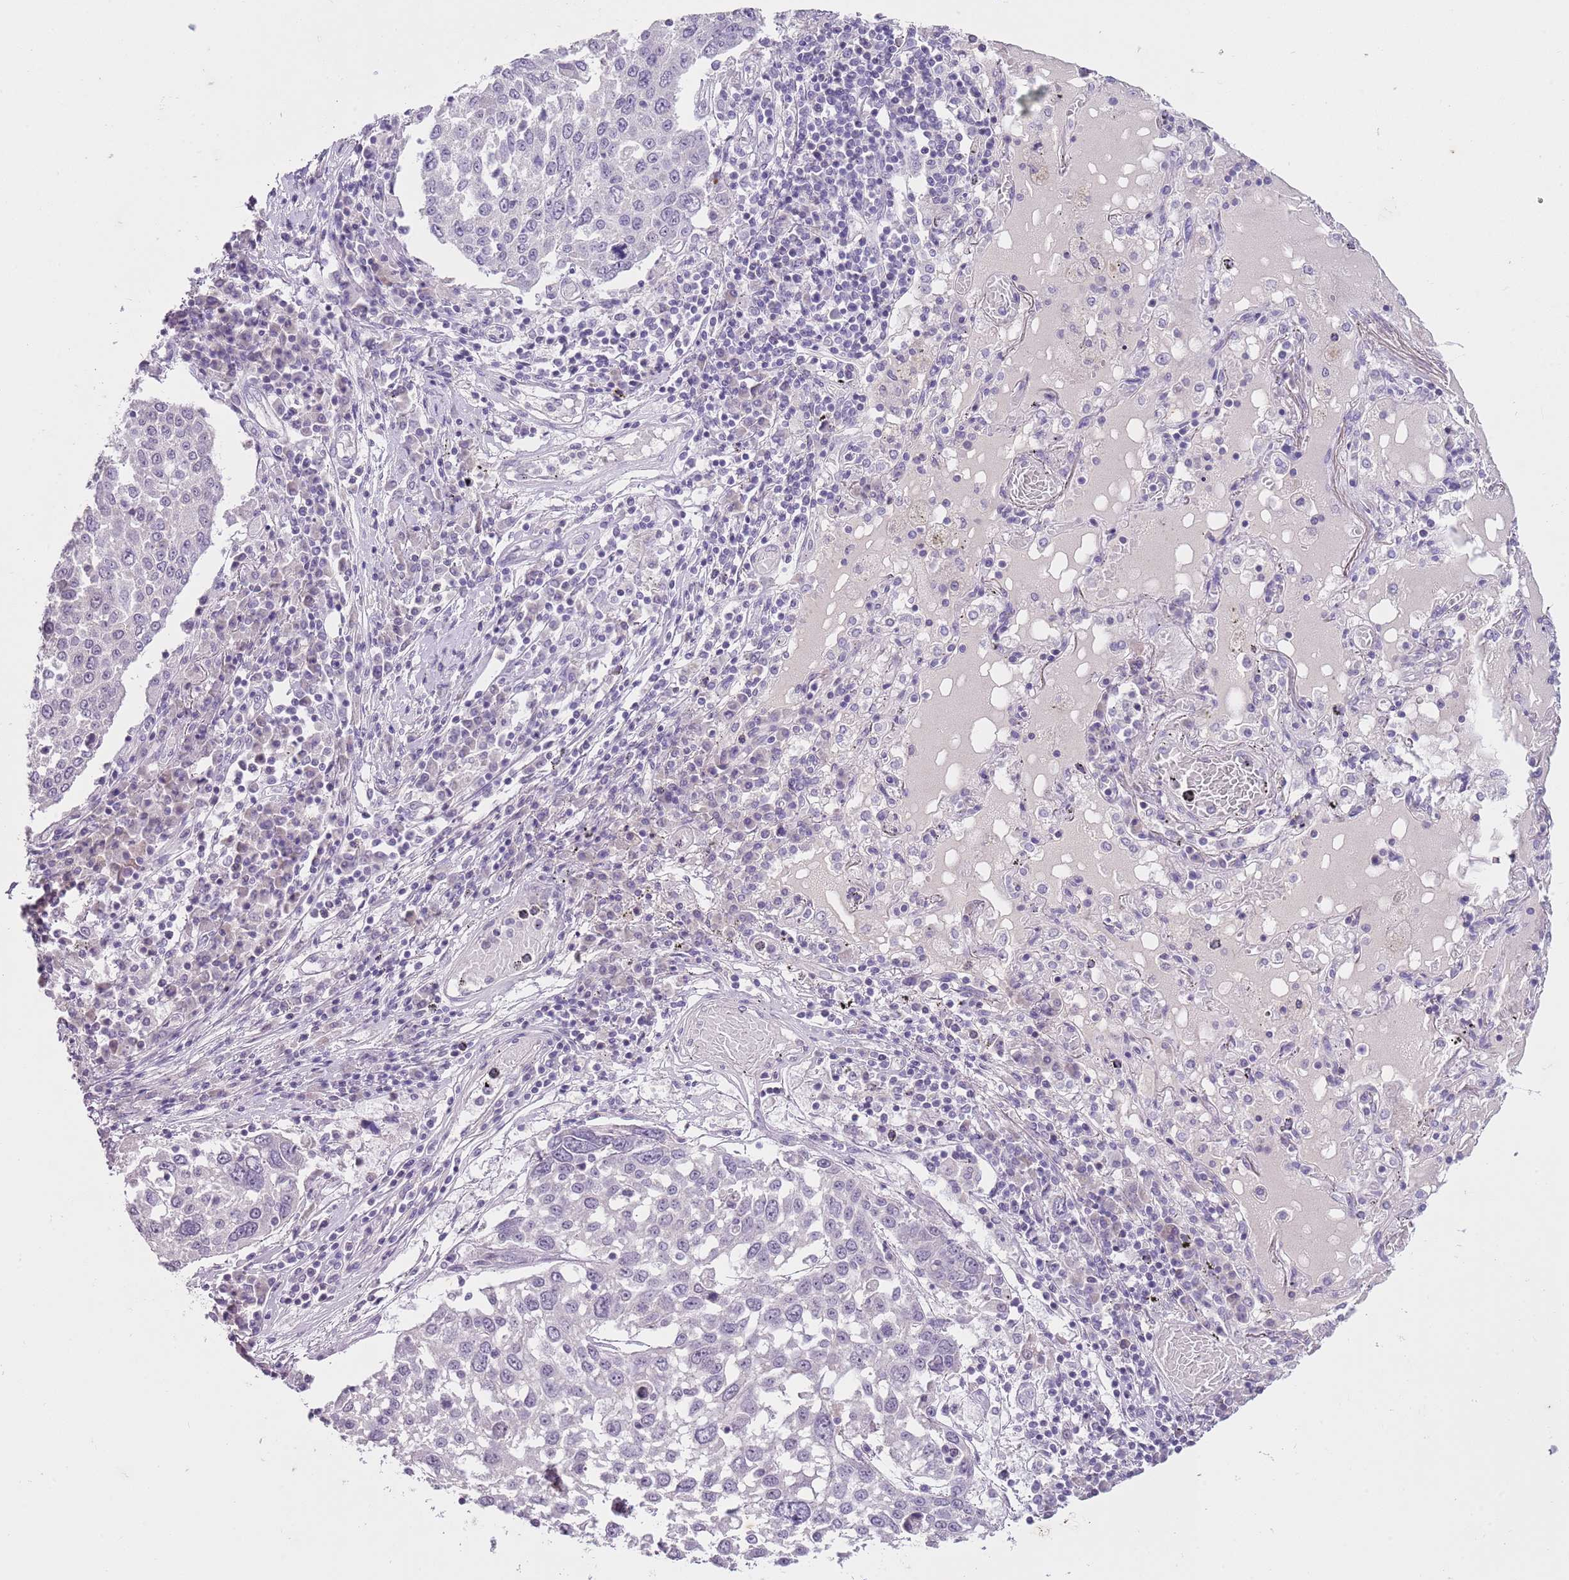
{"staining": {"intensity": "negative", "quantity": "none", "location": "none"}, "tissue": "lung cancer", "cell_type": "Tumor cells", "image_type": "cancer", "snomed": [{"axis": "morphology", "description": "Squamous cell carcinoma, NOS"}, {"axis": "topography", "description": "Lung"}], "caption": "A high-resolution micrograph shows immunohistochemistry (IHC) staining of lung squamous cell carcinoma, which reveals no significant staining in tumor cells.", "gene": "SLC35E3", "patient": {"sex": "male", "age": 65}}